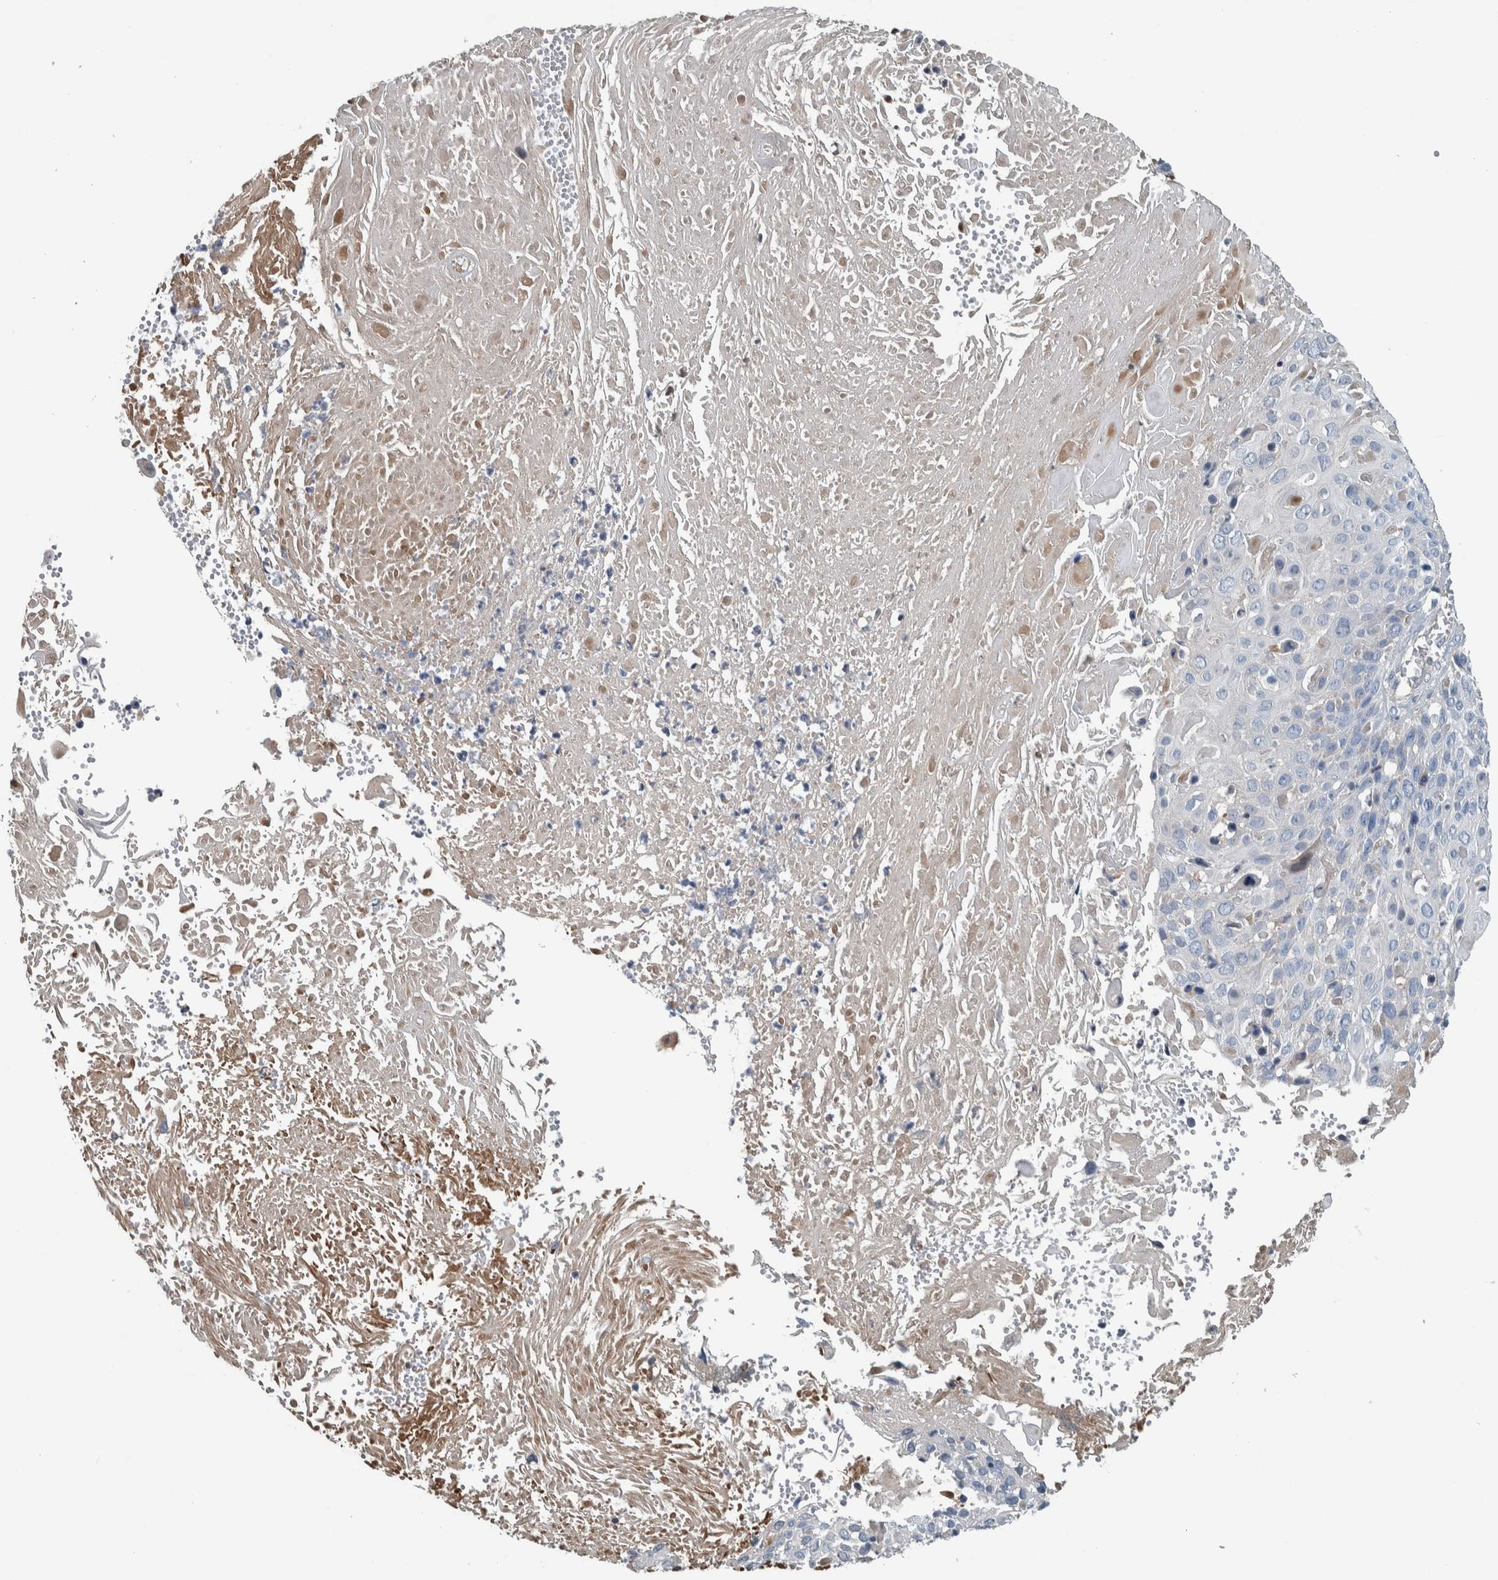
{"staining": {"intensity": "weak", "quantity": "<25%", "location": "cytoplasmic/membranous"}, "tissue": "cervical cancer", "cell_type": "Tumor cells", "image_type": "cancer", "snomed": [{"axis": "morphology", "description": "Squamous cell carcinoma, NOS"}, {"axis": "topography", "description": "Cervix"}], "caption": "The histopathology image displays no staining of tumor cells in squamous cell carcinoma (cervical). (Brightfield microscopy of DAB IHC at high magnification).", "gene": "SERPINC1", "patient": {"sex": "female", "age": 74}}